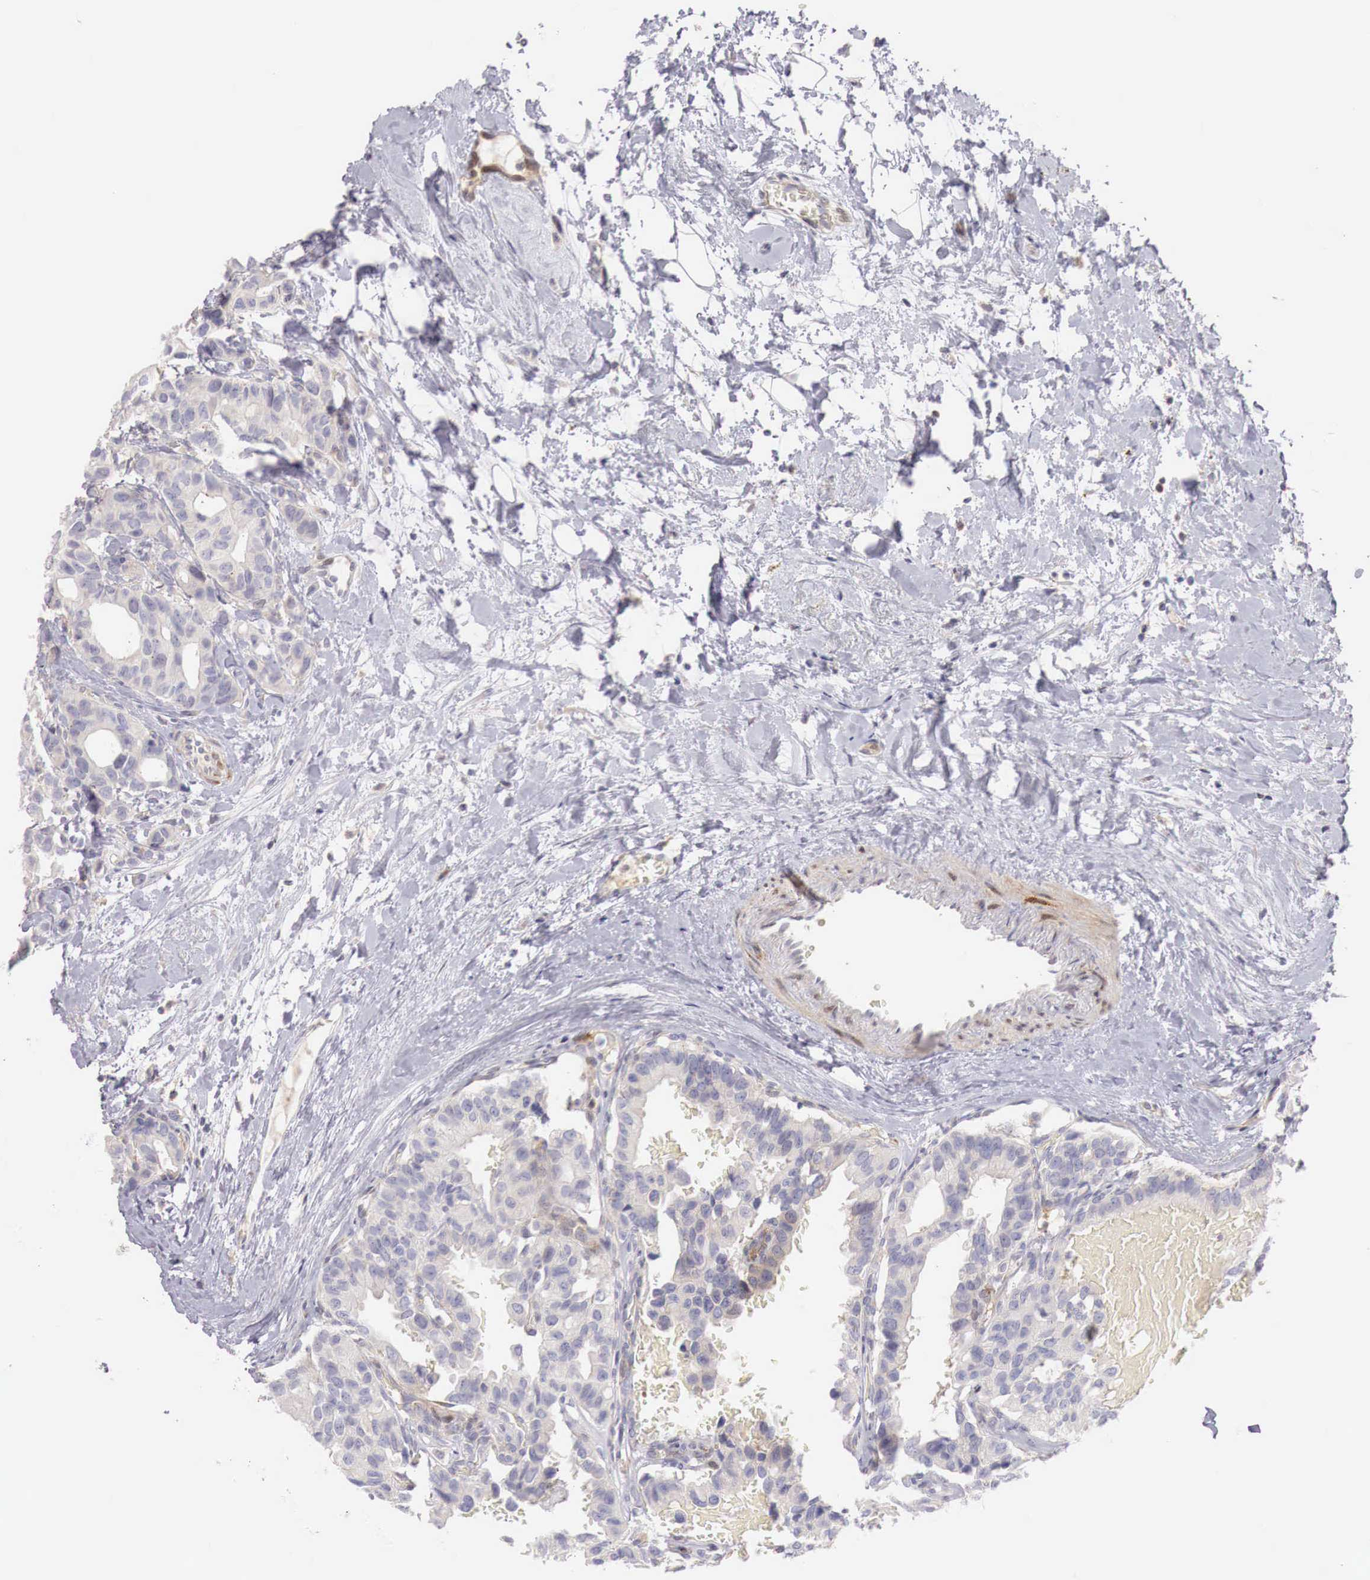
{"staining": {"intensity": "negative", "quantity": "none", "location": "none"}, "tissue": "breast cancer", "cell_type": "Tumor cells", "image_type": "cancer", "snomed": [{"axis": "morphology", "description": "Duct carcinoma"}, {"axis": "topography", "description": "Breast"}], "caption": "Intraductal carcinoma (breast) was stained to show a protein in brown. There is no significant expression in tumor cells.", "gene": "CLCN5", "patient": {"sex": "female", "age": 69}}